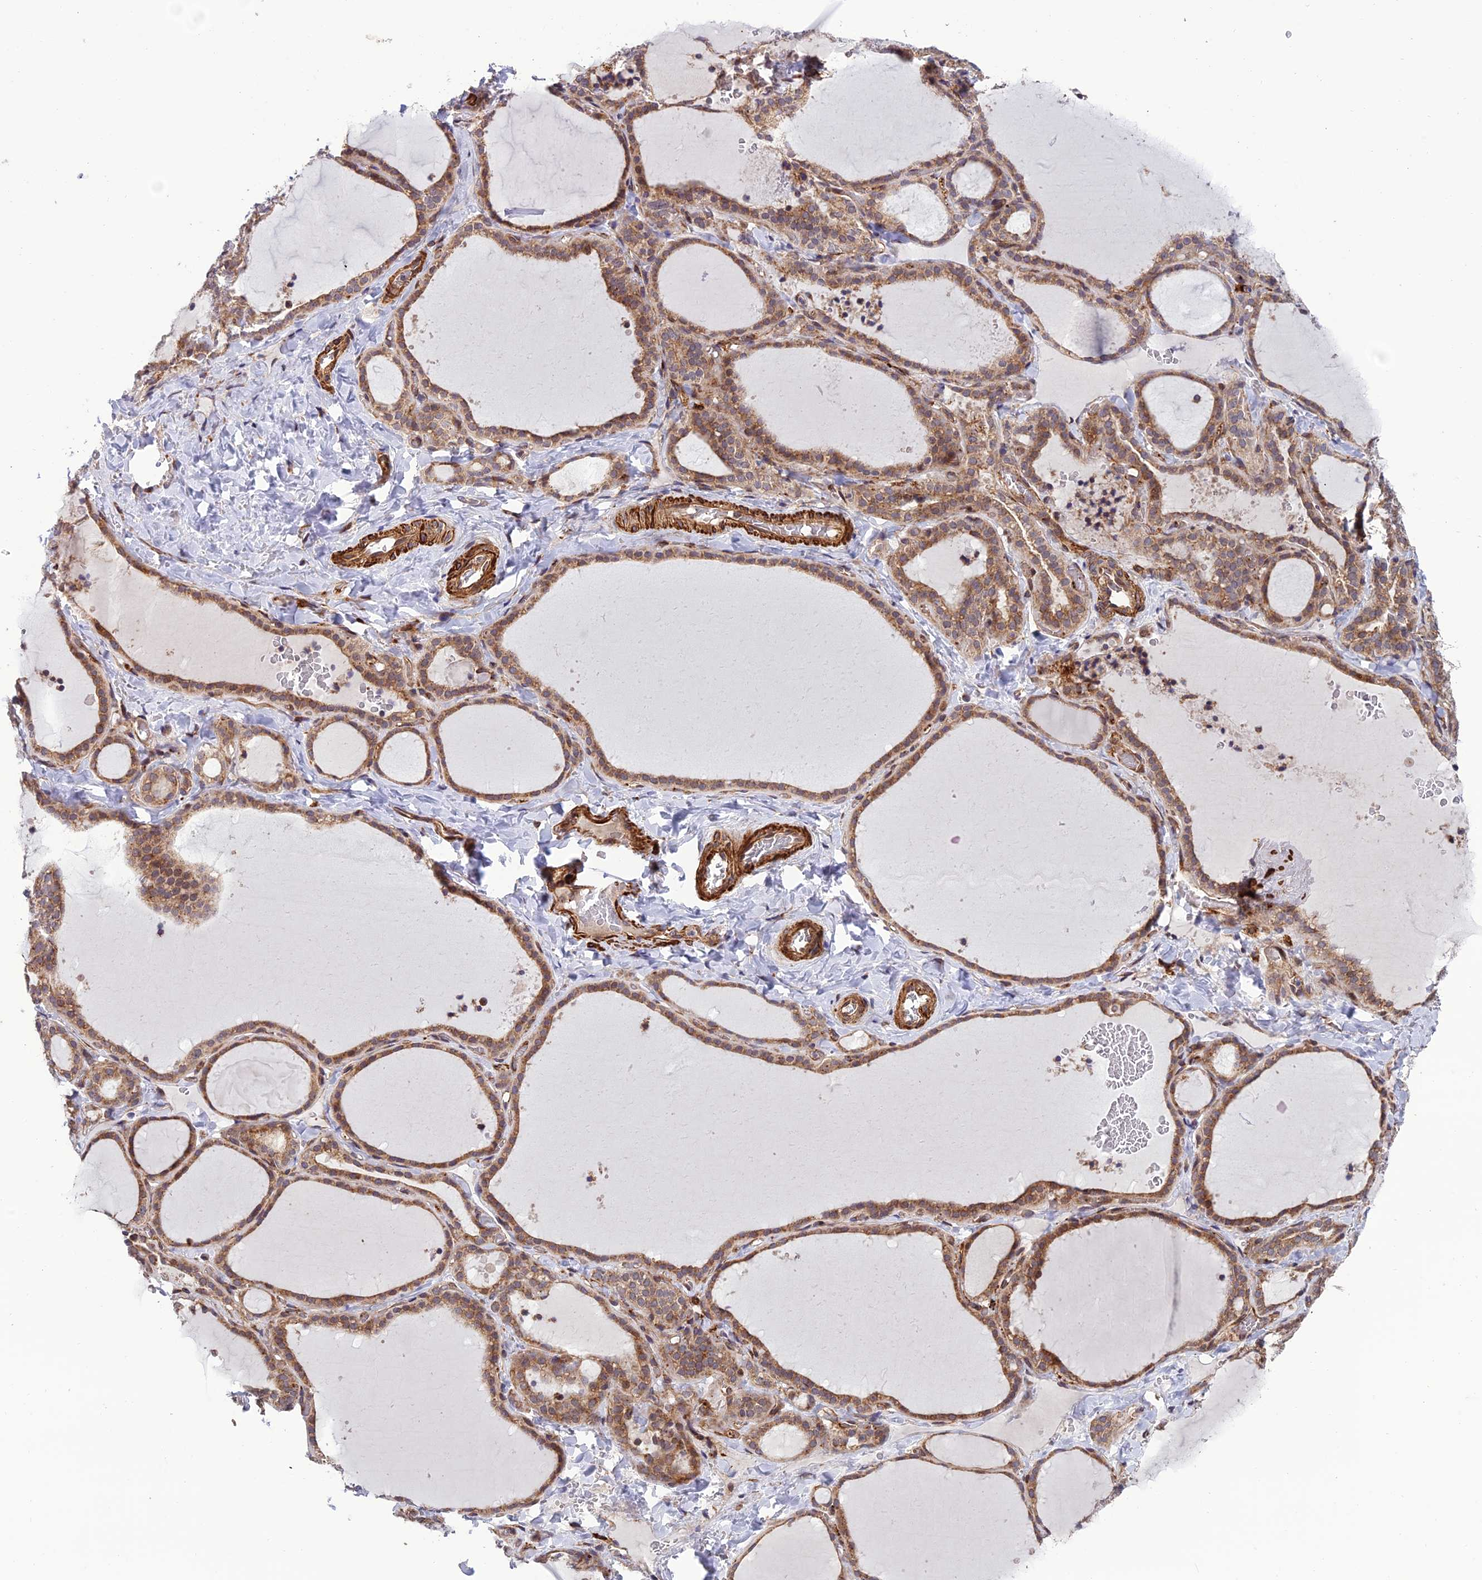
{"staining": {"intensity": "moderate", "quantity": ">75%", "location": "cytoplasmic/membranous"}, "tissue": "thyroid gland", "cell_type": "Glandular cells", "image_type": "normal", "snomed": [{"axis": "morphology", "description": "Normal tissue, NOS"}, {"axis": "topography", "description": "Thyroid gland"}], "caption": "Immunohistochemistry (DAB) staining of benign thyroid gland shows moderate cytoplasmic/membranous protein expression in about >75% of glandular cells. (DAB IHC with brightfield microscopy, high magnification).", "gene": "TNIP3", "patient": {"sex": "female", "age": 22}}